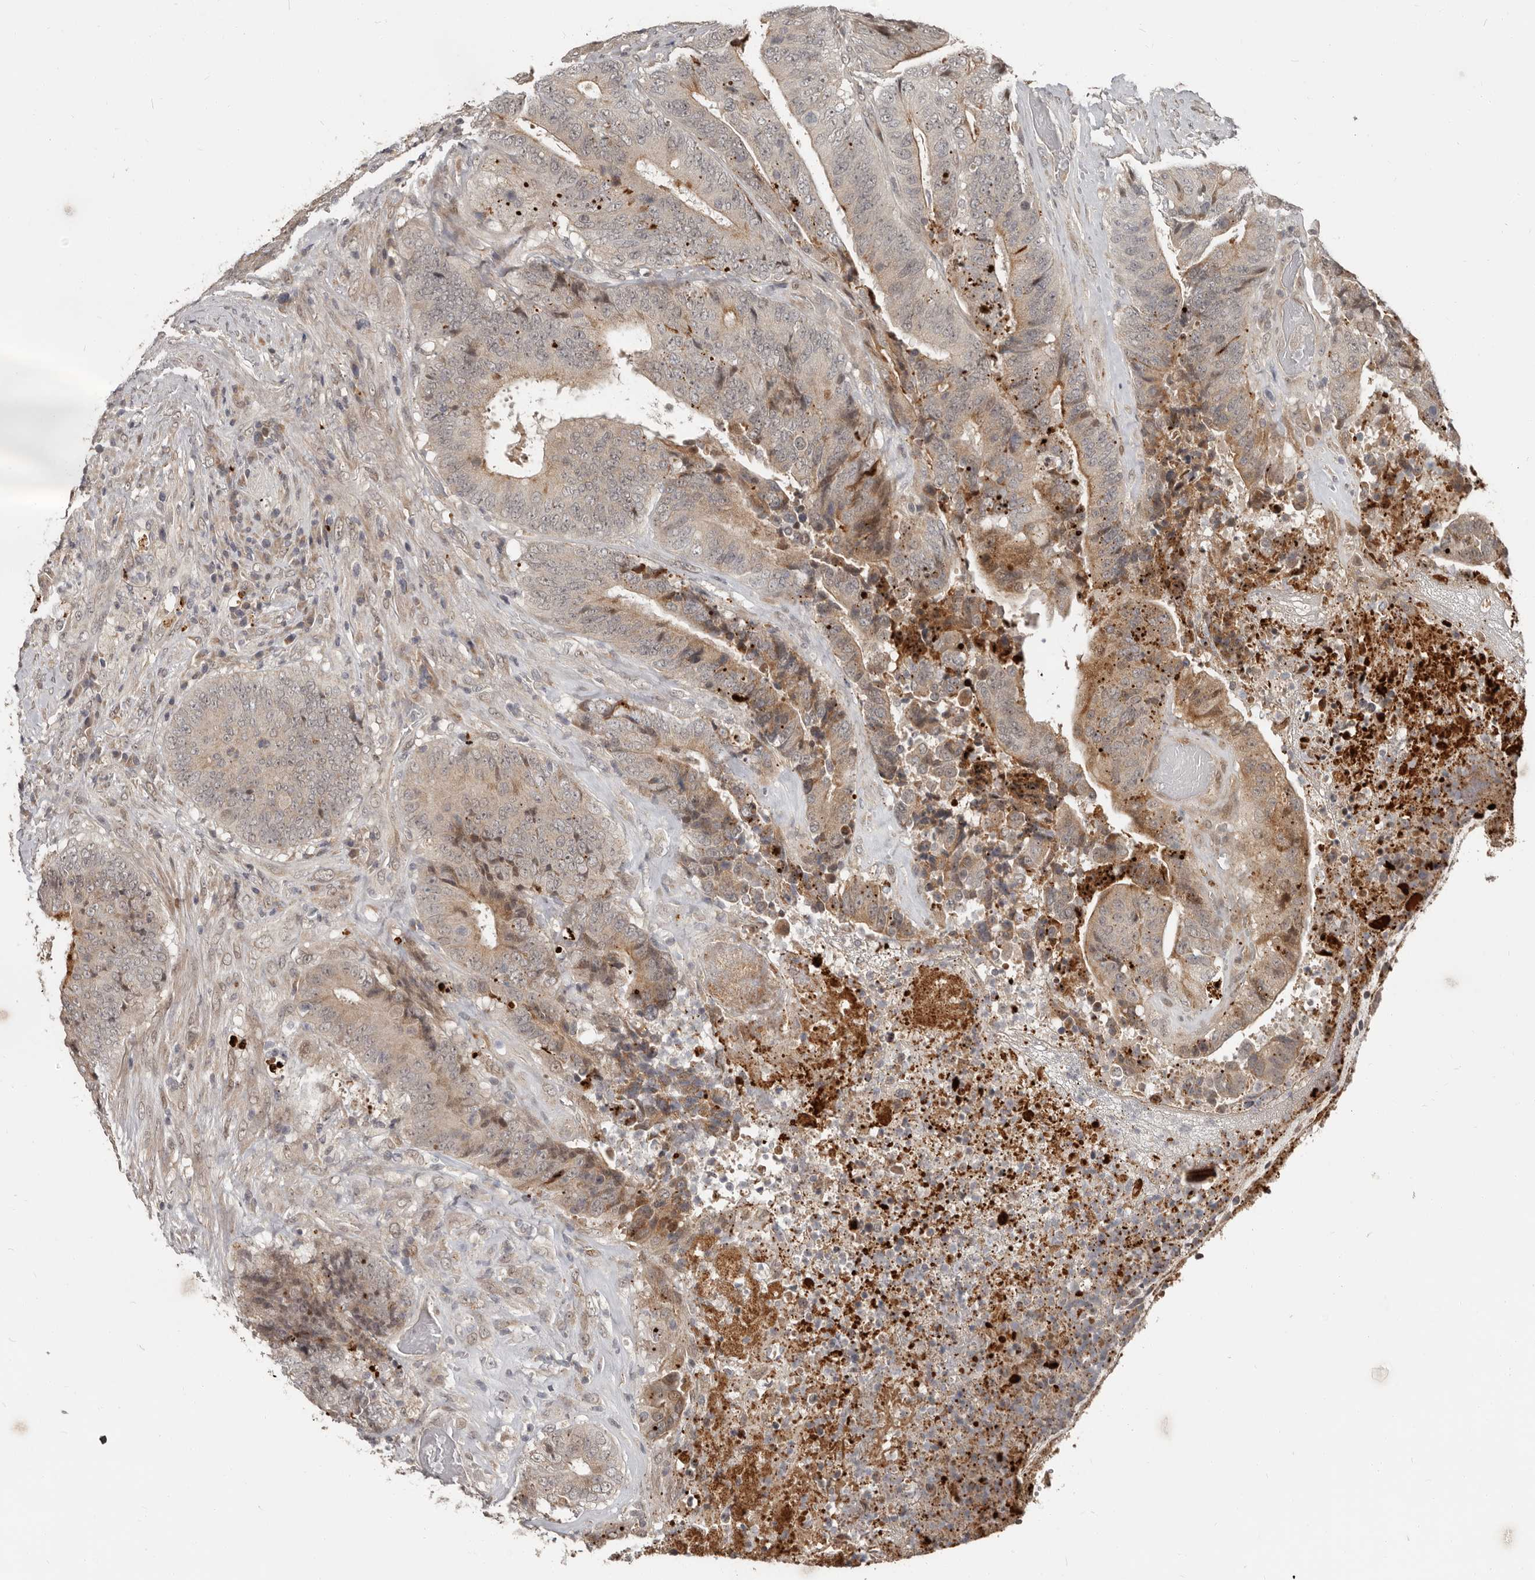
{"staining": {"intensity": "moderate", "quantity": "<25%", "location": "cytoplasmic/membranous"}, "tissue": "colorectal cancer", "cell_type": "Tumor cells", "image_type": "cancer", "snomed": [{"axis": "morphology", "description": "Adenocarcinoma, NOS"}, {"axis": "topography", "description": "Rectum"}], "caption": "Colorectal cancer (adenocarcinoma) tissue shows moderate cytoplasmic/membranous positivity in approximately <25% of tumor cells, visualized by immunohistochemistry.", "gene": "APOL6", "patient": {"sex": "male", "age": 72}}